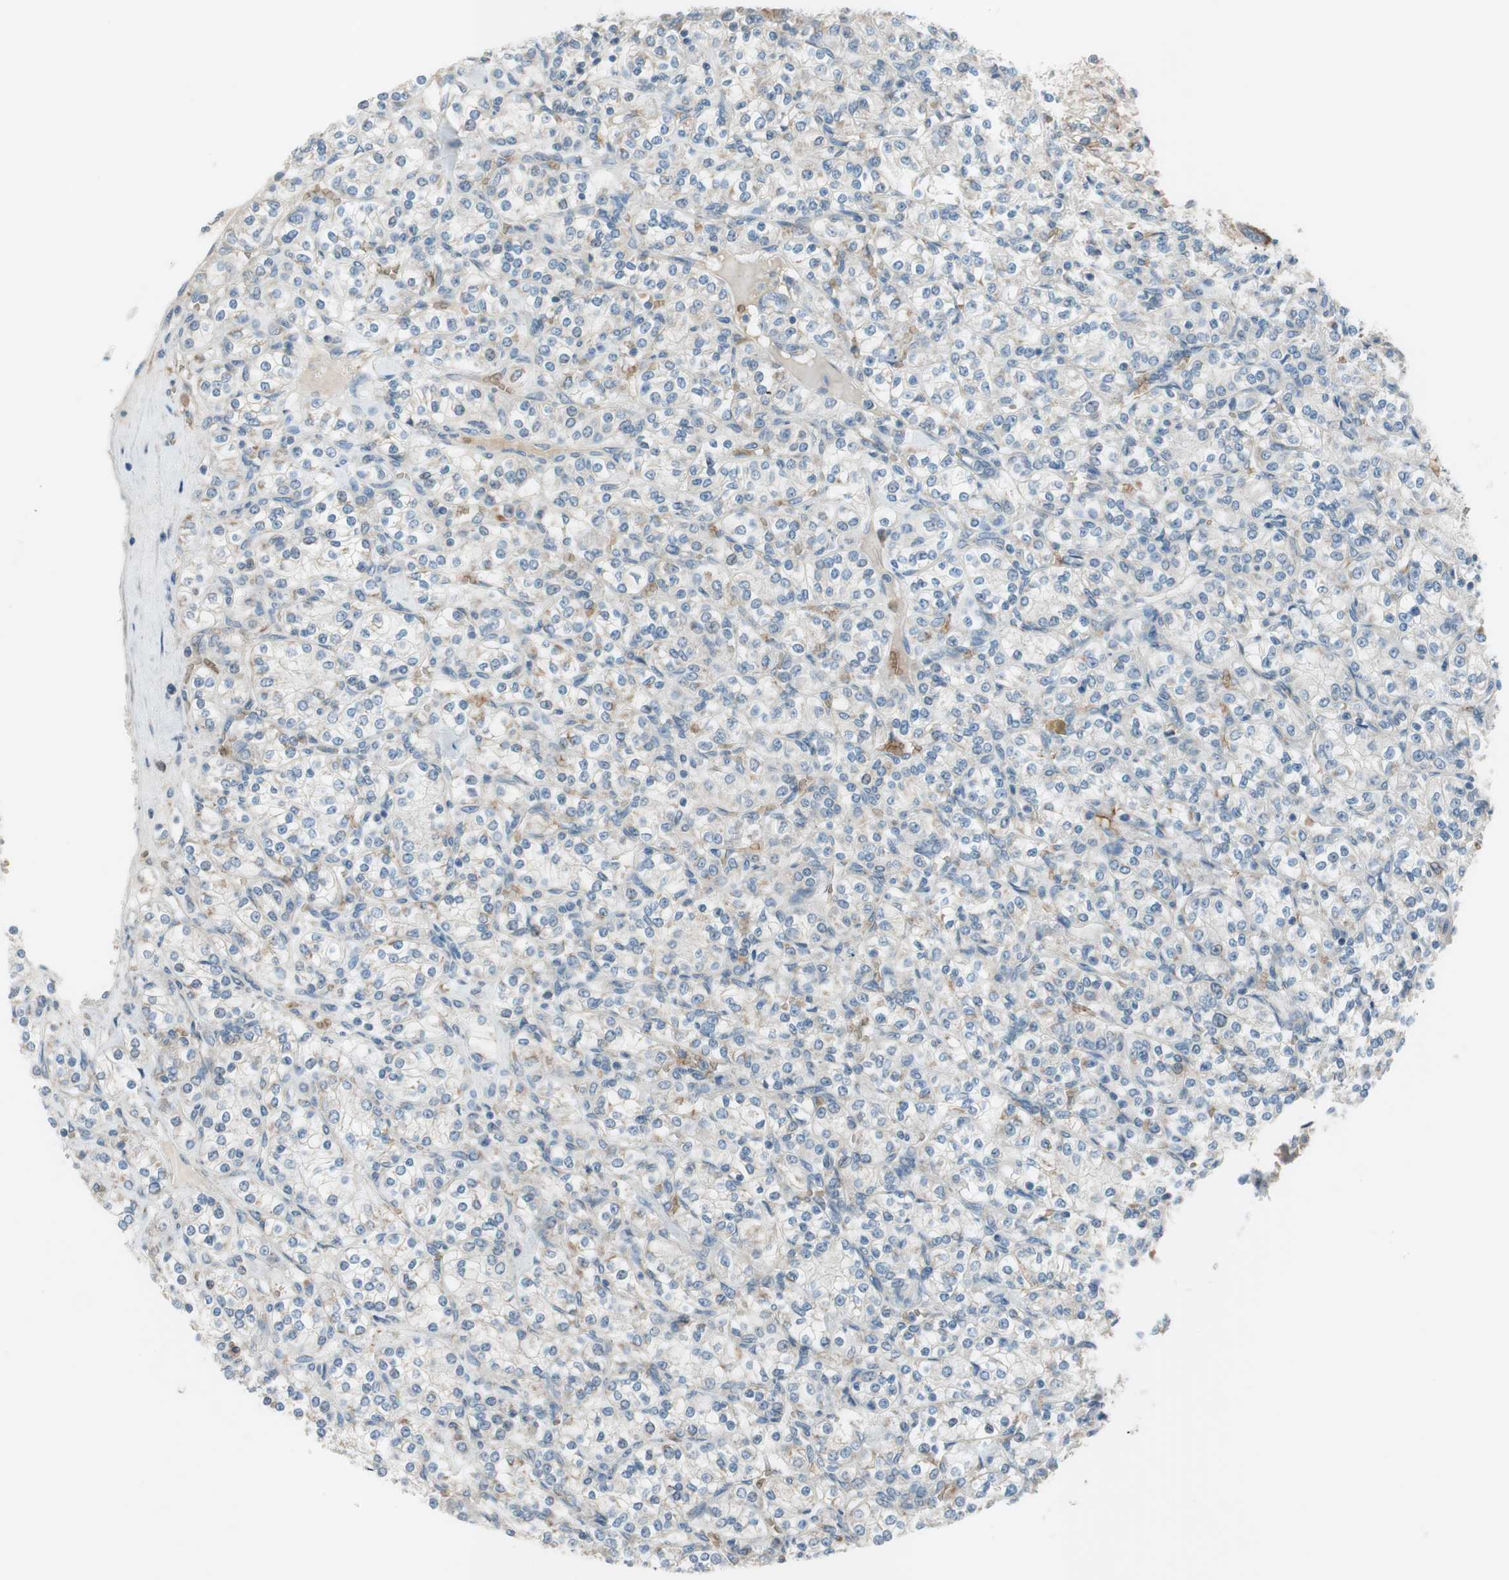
{"staining": {"intensity": "weak", "quantity": "<25%", "location": "cytoplasmic/membranous"}, "tissue": "renal cancer", "cell_type": "Tumor cells", "image_type": "cancer", "snomed": [{"axis": "morphology", "description": "Adenocarcinoma, NOS"}, {"axis": "topography", "description": "Kidney"}], "caption": "This photomicrograph is of renal cancer stained with immunohistochemistry to label a protein in brown with the nuclei are counter-stained blue. There is no expression in tumor cells.", "gene": "GYPC", "patient": {"sex": "male", "age": 77}}